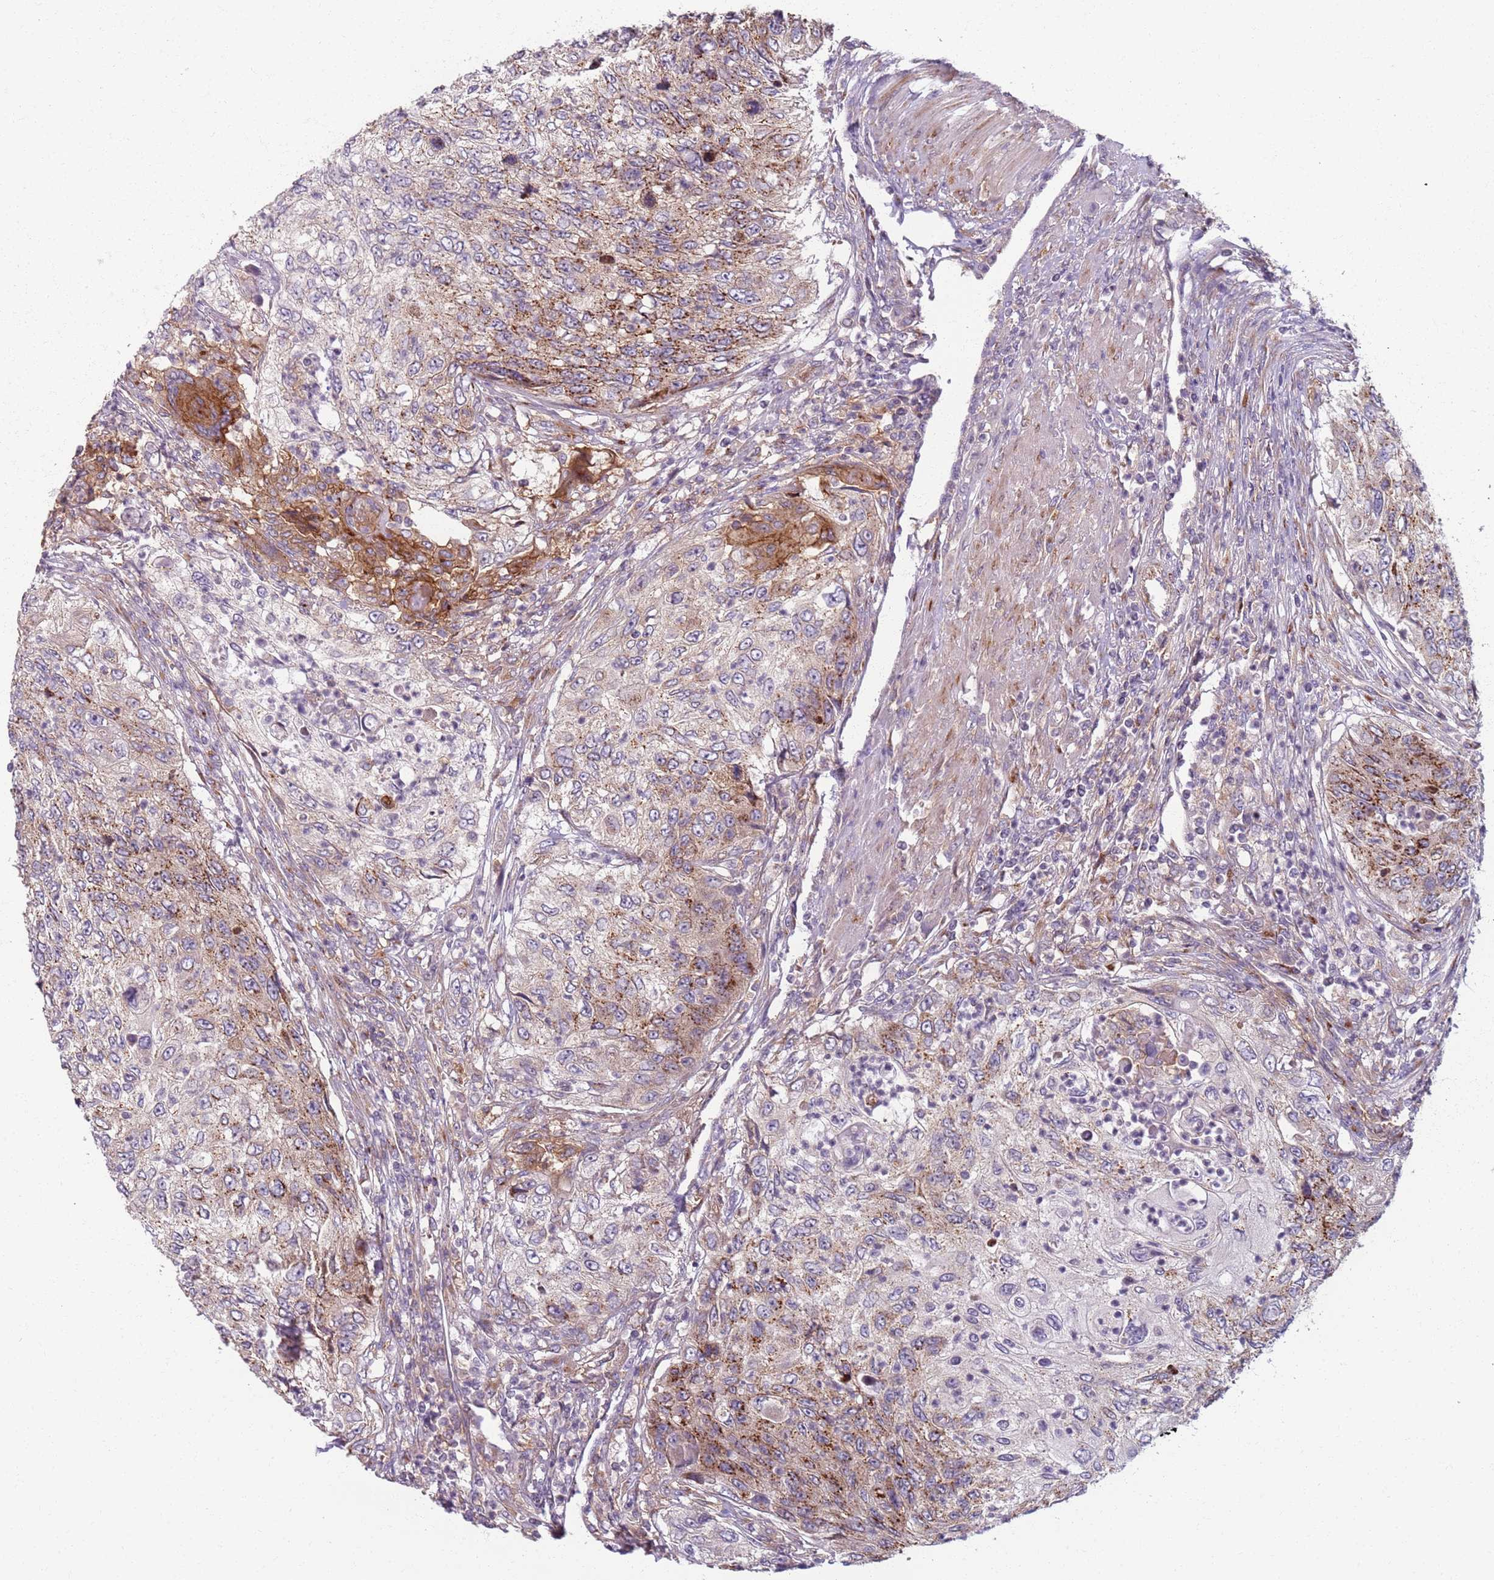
{"staining": {"intensity": "strong", "quantity": "<25%", "location": "cytoplasmic/membranous"}, "tissue": "urothelial cancer", "cell_type": "Tumor cells", "image_type": "cancer", "snomed": [{"axis": "morphology", "description": "Urothelial carcinoma, High grade"}, {"axis": "topography", "description": "Urinary bladder"}], "caption": "Immunohistochemistry (IHC) micrograph of neoplastic tissue: human urothelial cancer stained using immunohistochemistry (IHC) exhibits medium levels of strong protein expression localized specifically in the cytoplasmic/membranous of tumor cells, appearing as a cytoplasmic/membranous brown color.", "gene": "AKTIP", "patient": {"sex": "female", "age": 60}}